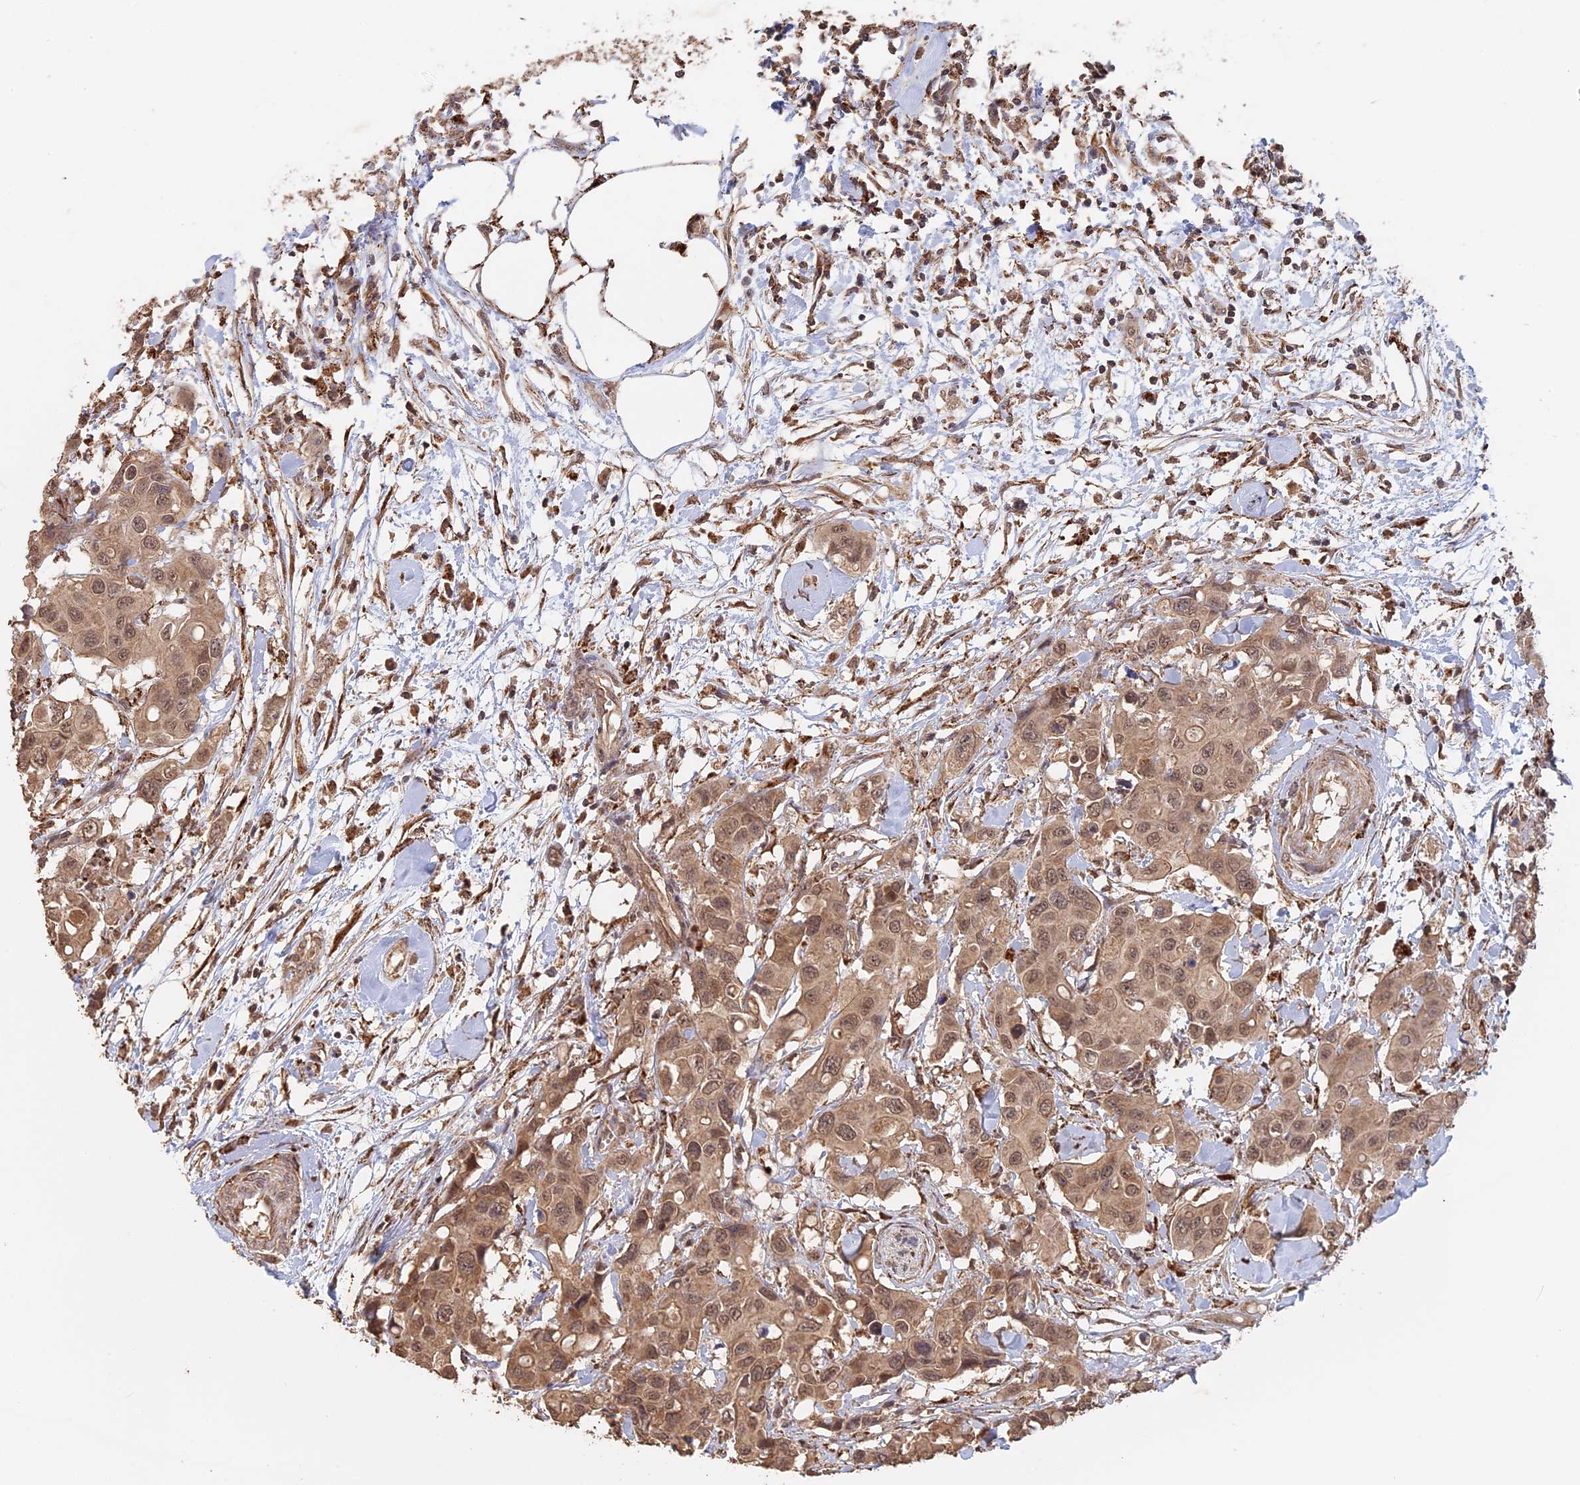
{"staining": {"intensity": "moderate", "quantity": ">75%", "location": "cytoplasmic/membranous,nuclear"}, "tissue": "colorectal cancer", "cell_type": "Tumor cells", "image_type": "cancer", "snomed": [{"axis": "morphology", "description": "Adenocarcinoma, NOS"}, {"axis": "topography", "description": "Colon"}], "caption": "A photomicrograph of colorectal cancer stained for a protein displays moderate cytoplasmic/membranous and nuclear brown staining in tumor cells.", "gene": "FAM210B", "patient": {"sex": "male", "age": 77}}